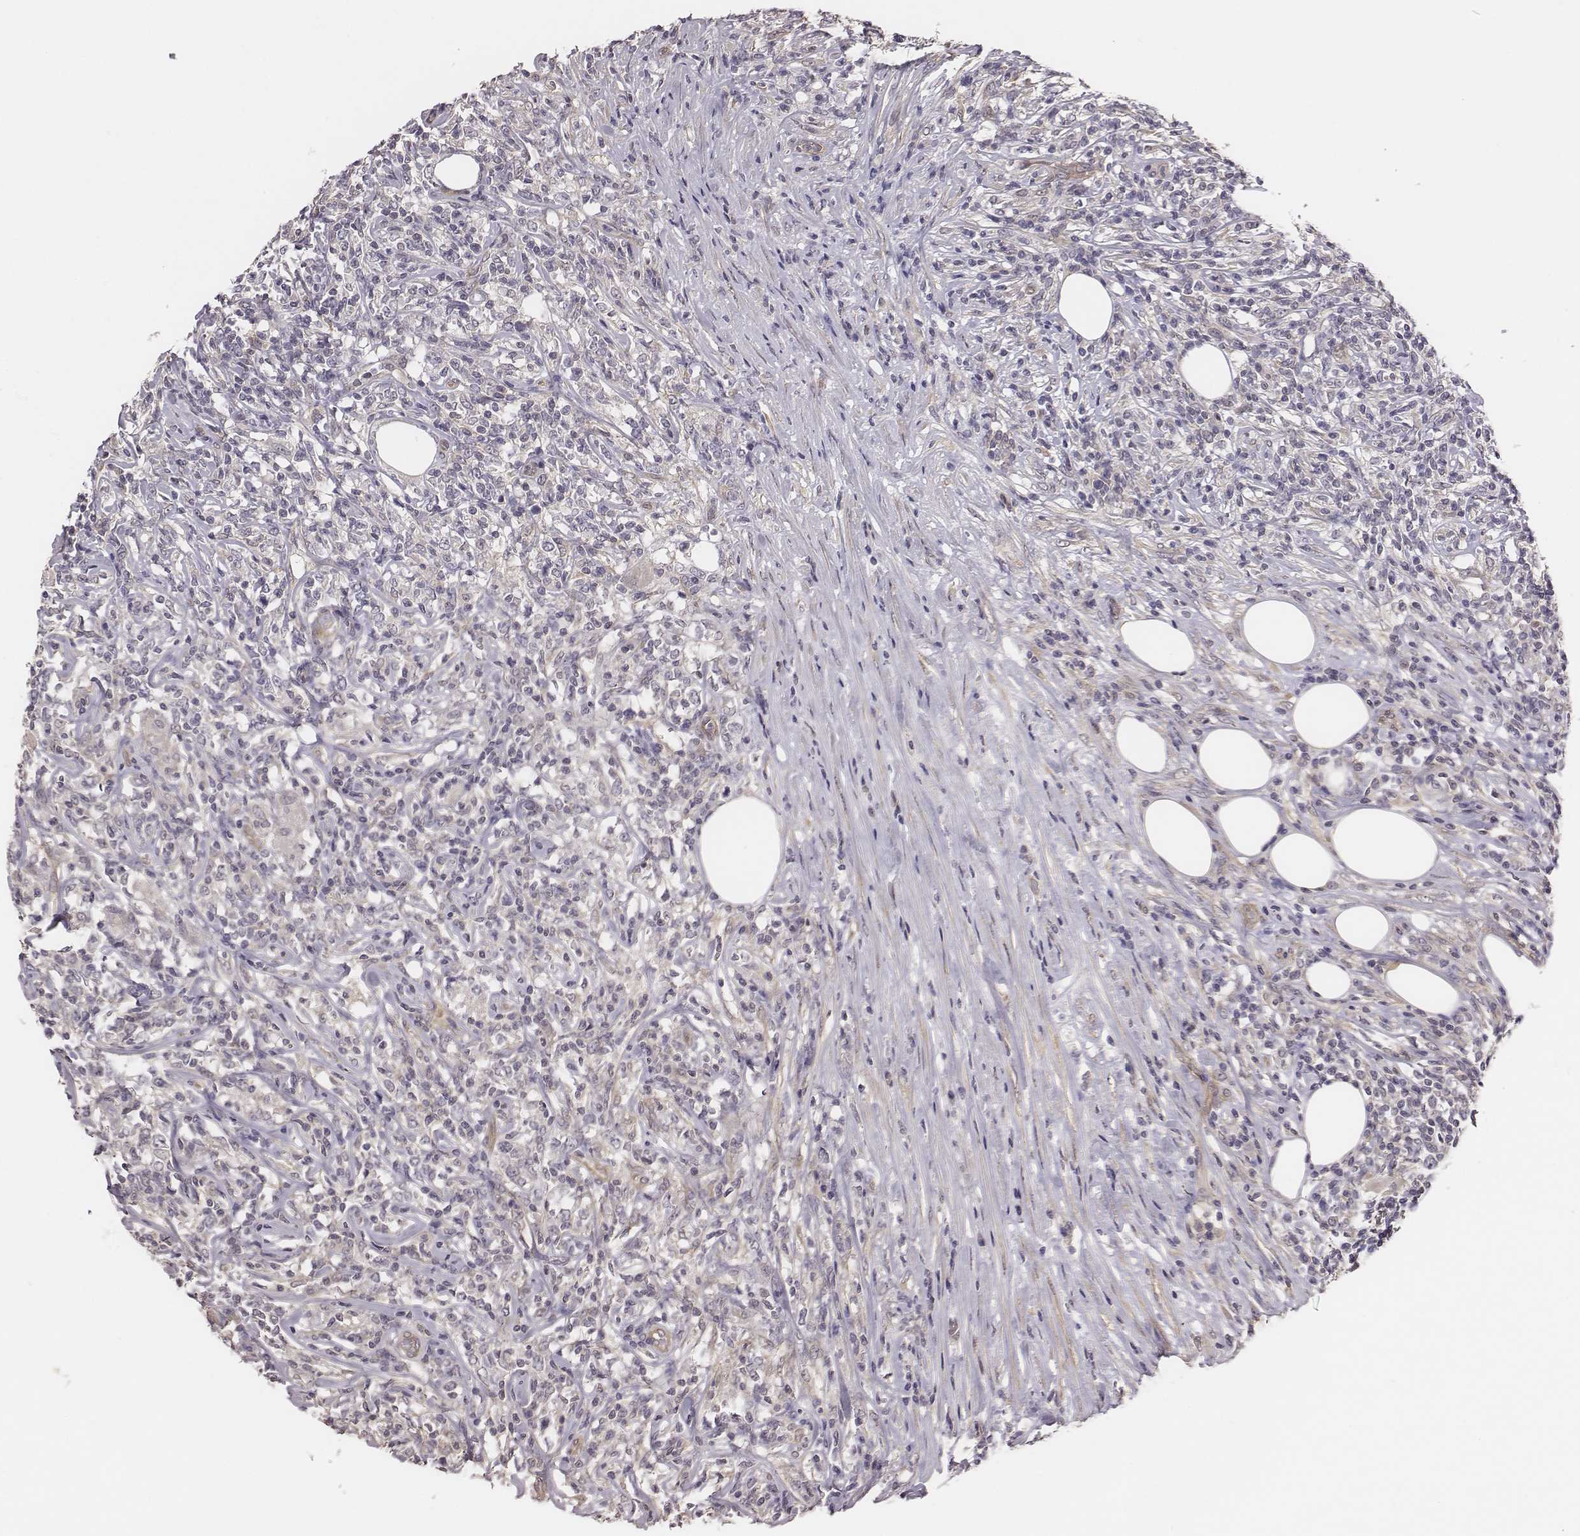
{"staining": {"intensity": "negative", "quantity": "none", "location": "none"}, "tissue": "lymphoma", "cell_type": "Tumor cells", "image_type": "cancer", "snomed": [{"axis": "morphology", "description": "Malignant lymphoma, non-Hodgkin's type, High grade"}, {"axis": "topography", "description": "Lymph node"}], "caption": "Immunohistochemical staining of malignant lymphoma, non-Hodgkin's type (high-grade) reveals no significant positivity in tumor cells.", "gene": "SCARF1", "patient": {"sex": "female", "age": 84}}